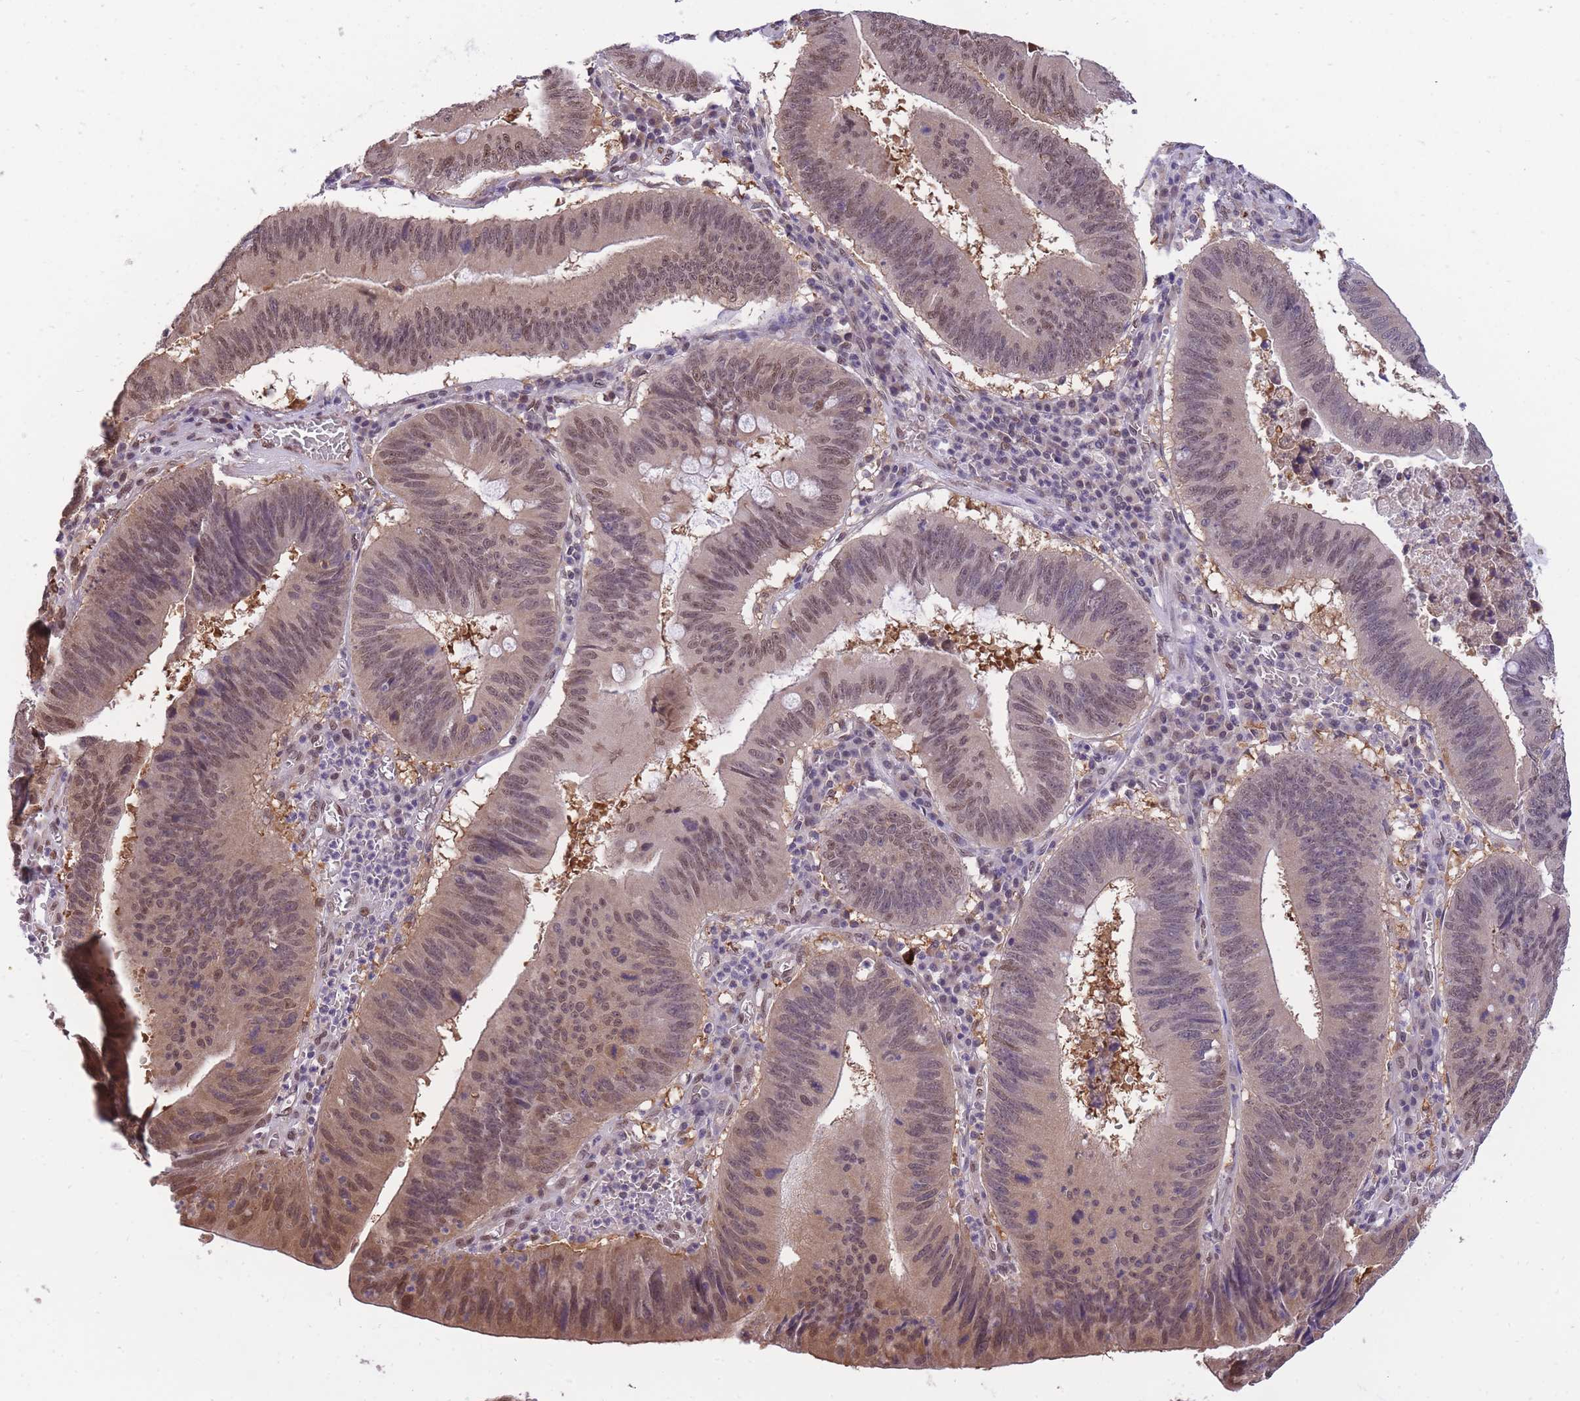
{"staining": {"intensity": "moderate", "quantity": "25%-75%", "location": "cytoplasmic/membranous,nuclear"}, "tissue": "stomach cancer", "cell_type": "Tumor cells", "image_type": "cancer", "snomed": [{"axis": "morphology", "description": "Adenocarcinoma, NOS"}, {"axis": "topography", "description": "Stomach"}], "caption": "The immunohistochemical stain labels moderate cytoplasmic/membranous and nuclear expression in tumor cells of stomach cancer tissue.", "gene": "CDIP1", "patient": {"sex": "male", "age": 59}}